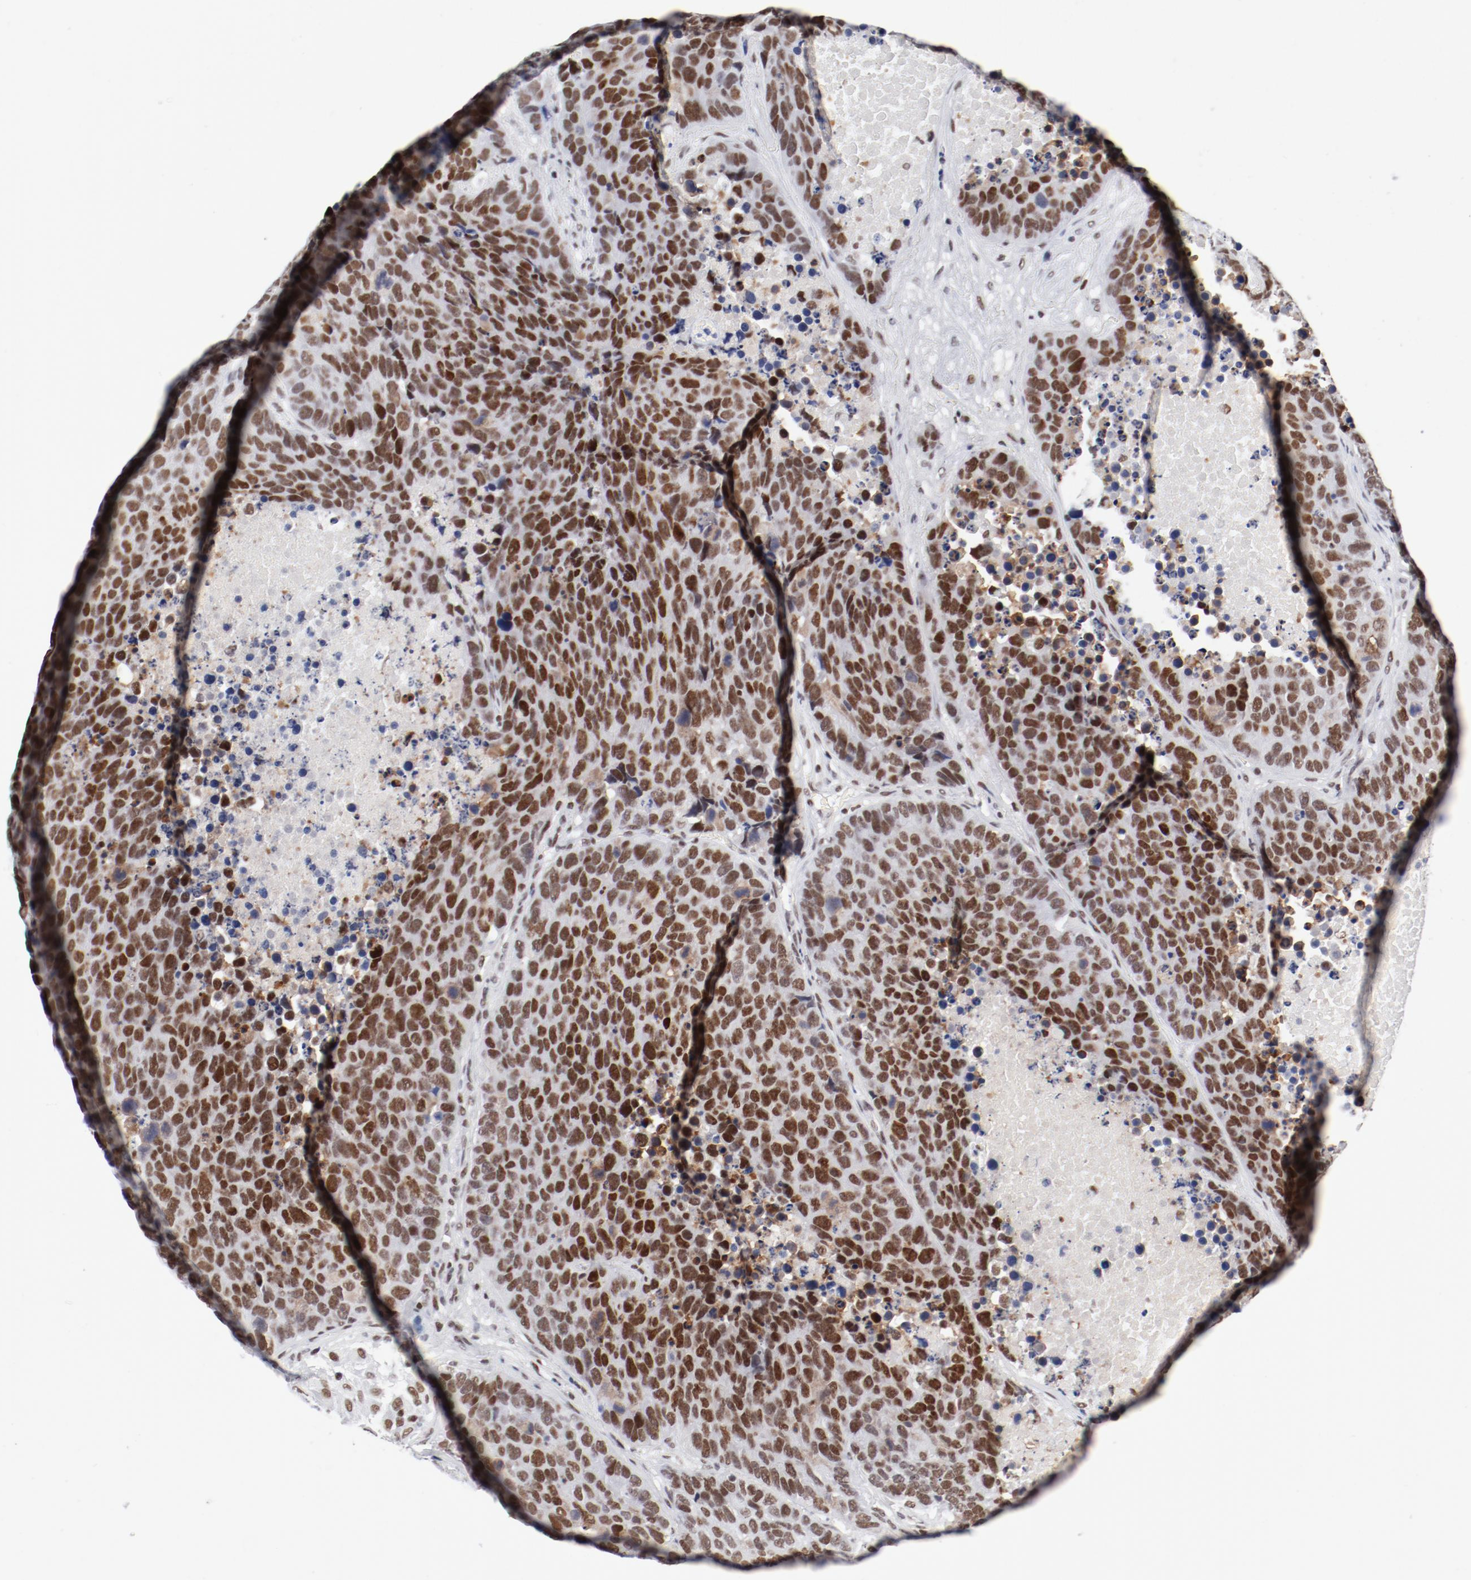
{"staining": {"intensity": "moderate", "quantity": ">75%", "location": "nuclear"}, "tissue": "carcinoid", "cell_type": "Tumor cells", "image_type": "cancer", "snomed": [{"axis": "morphology", "description": "Carcinoid, malignant, NOS"}, {"axis": "topography", "description": "Lung"}], "caption": "Carcinoid (malignant) stained with a protein marker exhibits moderate staining in tumor cells.", "gene": "ATF2", "patient": {"sex": "male", "age": 60}}